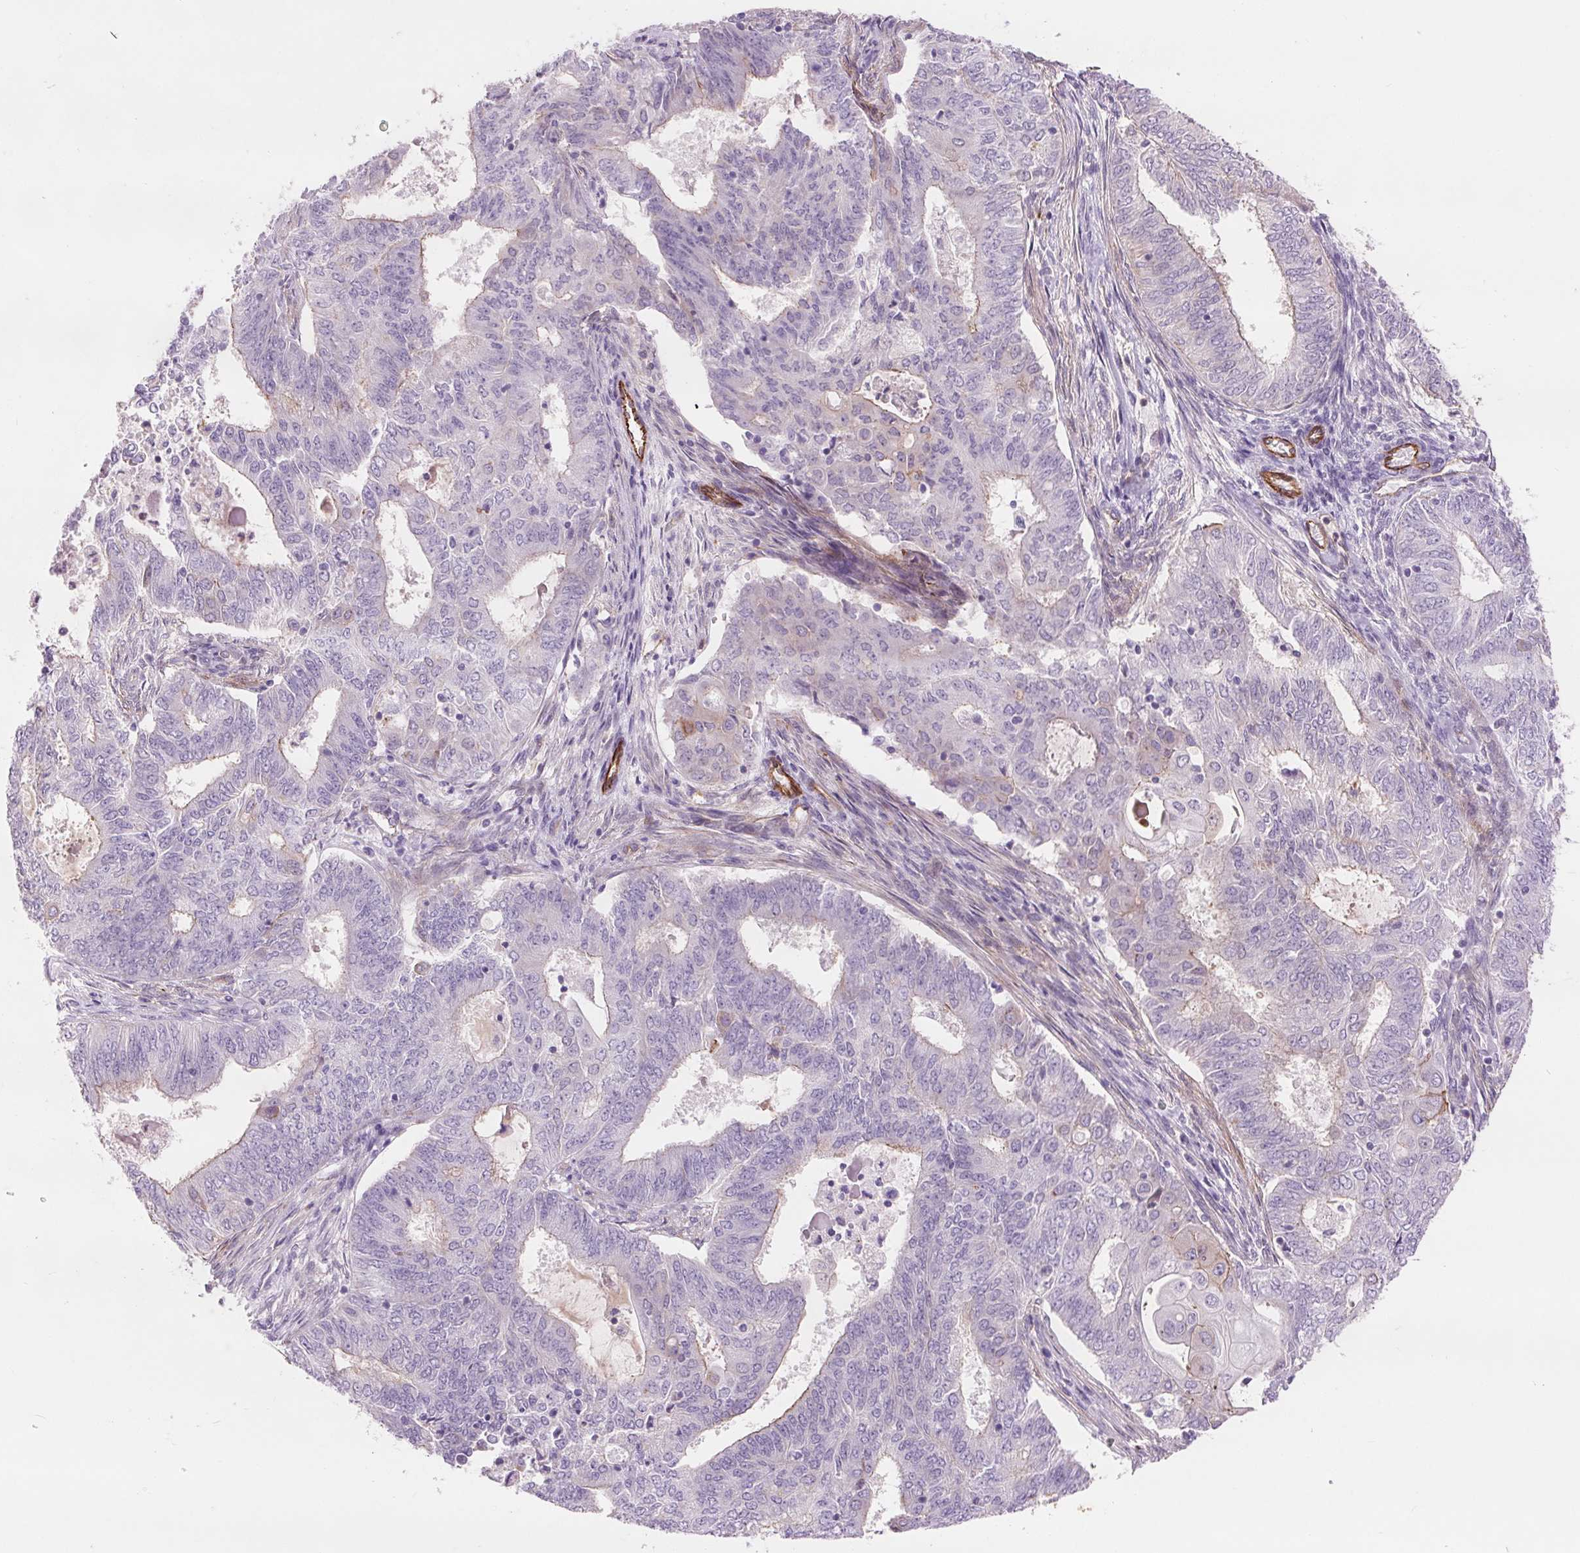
{"staining": {"intensity": "weak", "quantity": "<25%", "location": "cytoplasmic/membranous"}, "tissue": "endometrial cancer", "cell_type": "Tumor cells", "image_type": "cancer", "snomed": [{"axis": "morphology", "description": "Adenocarcinoma, NOS"}, {"axis": "topography", "description": "Endometrium"}], "caption": "Image shows no significant protein expression in tumor cells of endometrial cancer (adenocarcinoma).", "gene": "DIXDC1", "patient": {"sex": "female", "age": 62}}